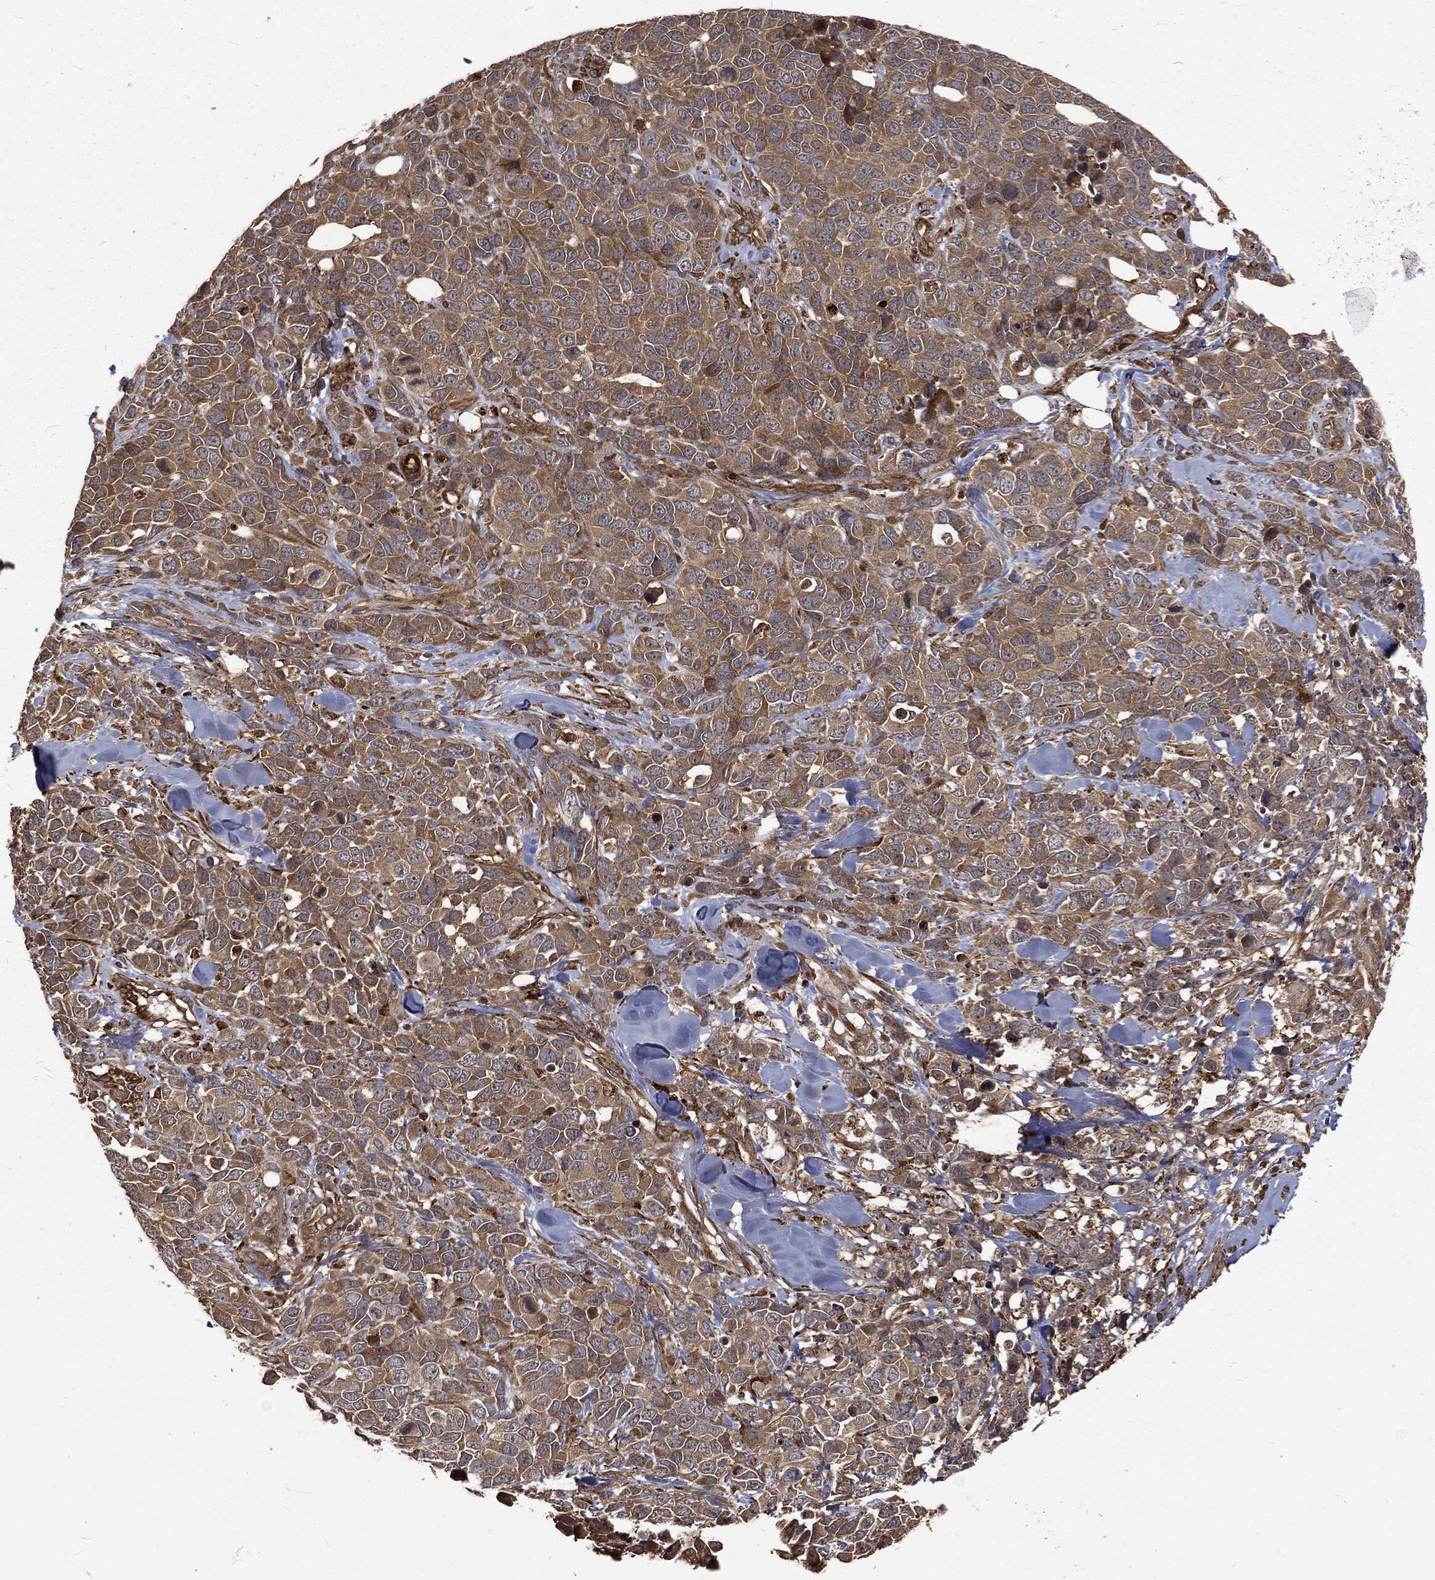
{"staining": {"intensity": "moderate", "quantity": "25%-75%", "location": "cytoplasmic/membranous"}, "tissue": "melanoma", "cell_type": "Tumor cells", "image_type": "cancer", "snomed": [{"axis": "morphology", "description": "Malignant melanoma, Metastatic site"}, {"axis": "topography", "description": "Skin"}], "caption": "This photomicrograph reveals IHC staining of human malignant melanoma (metastatic site), with medium moderate cytoplasmic/membranous expression in about 25%-75% of tumor cells.", "gene": "RFTN1", "patient": {"sex": "male", "age": 84}}